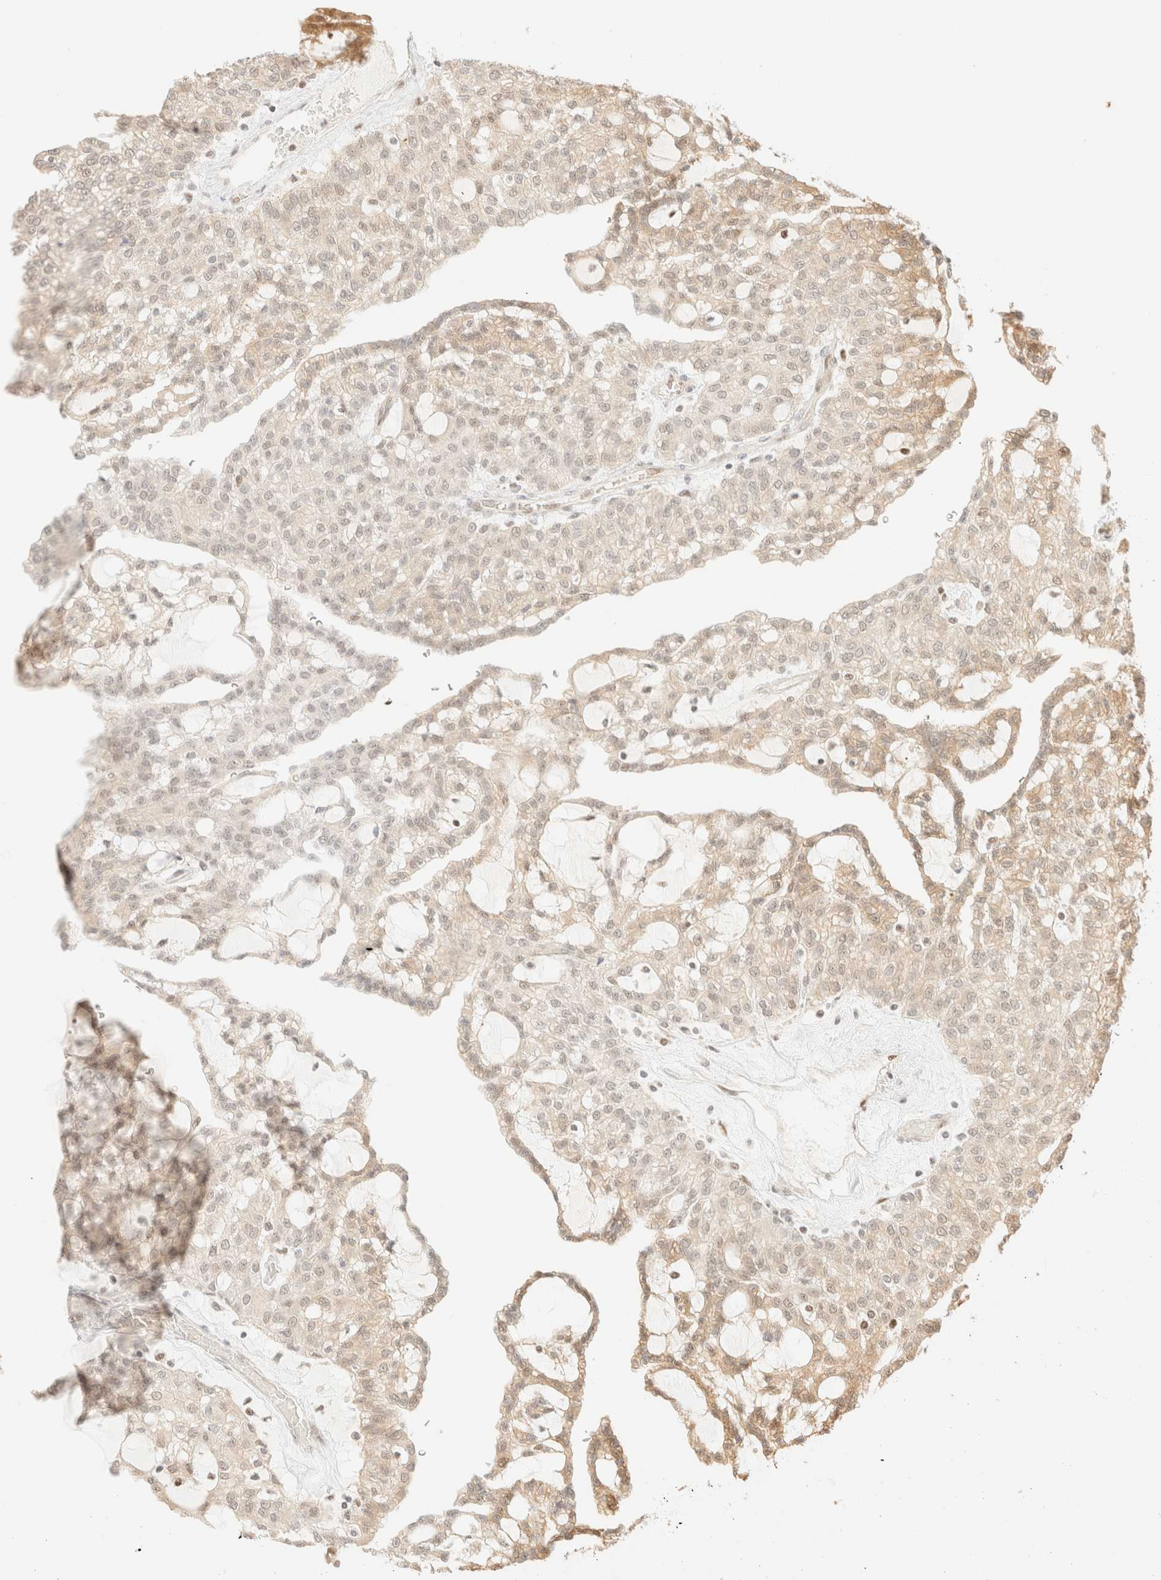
{"staining": {"intensity": "weak", "quantity": "<25%", "location": "cytoplasmic/membranous"}, "tissue": "renal cancer", "cell_type": "Tumor cells", "image_type": "cancer", "snomed": [{"axis": "morphology", "description": "Adenocarcinoma, NOS"}, {"axis": "topography", "description": "Kidney"}], "caption": "A photomicrograph of adenocarcinoma (renal) stained for a protein reveals no brown staining in tumor cells.", "gene": "TSR1", "patient": {"sex": "male", "age": 63}}